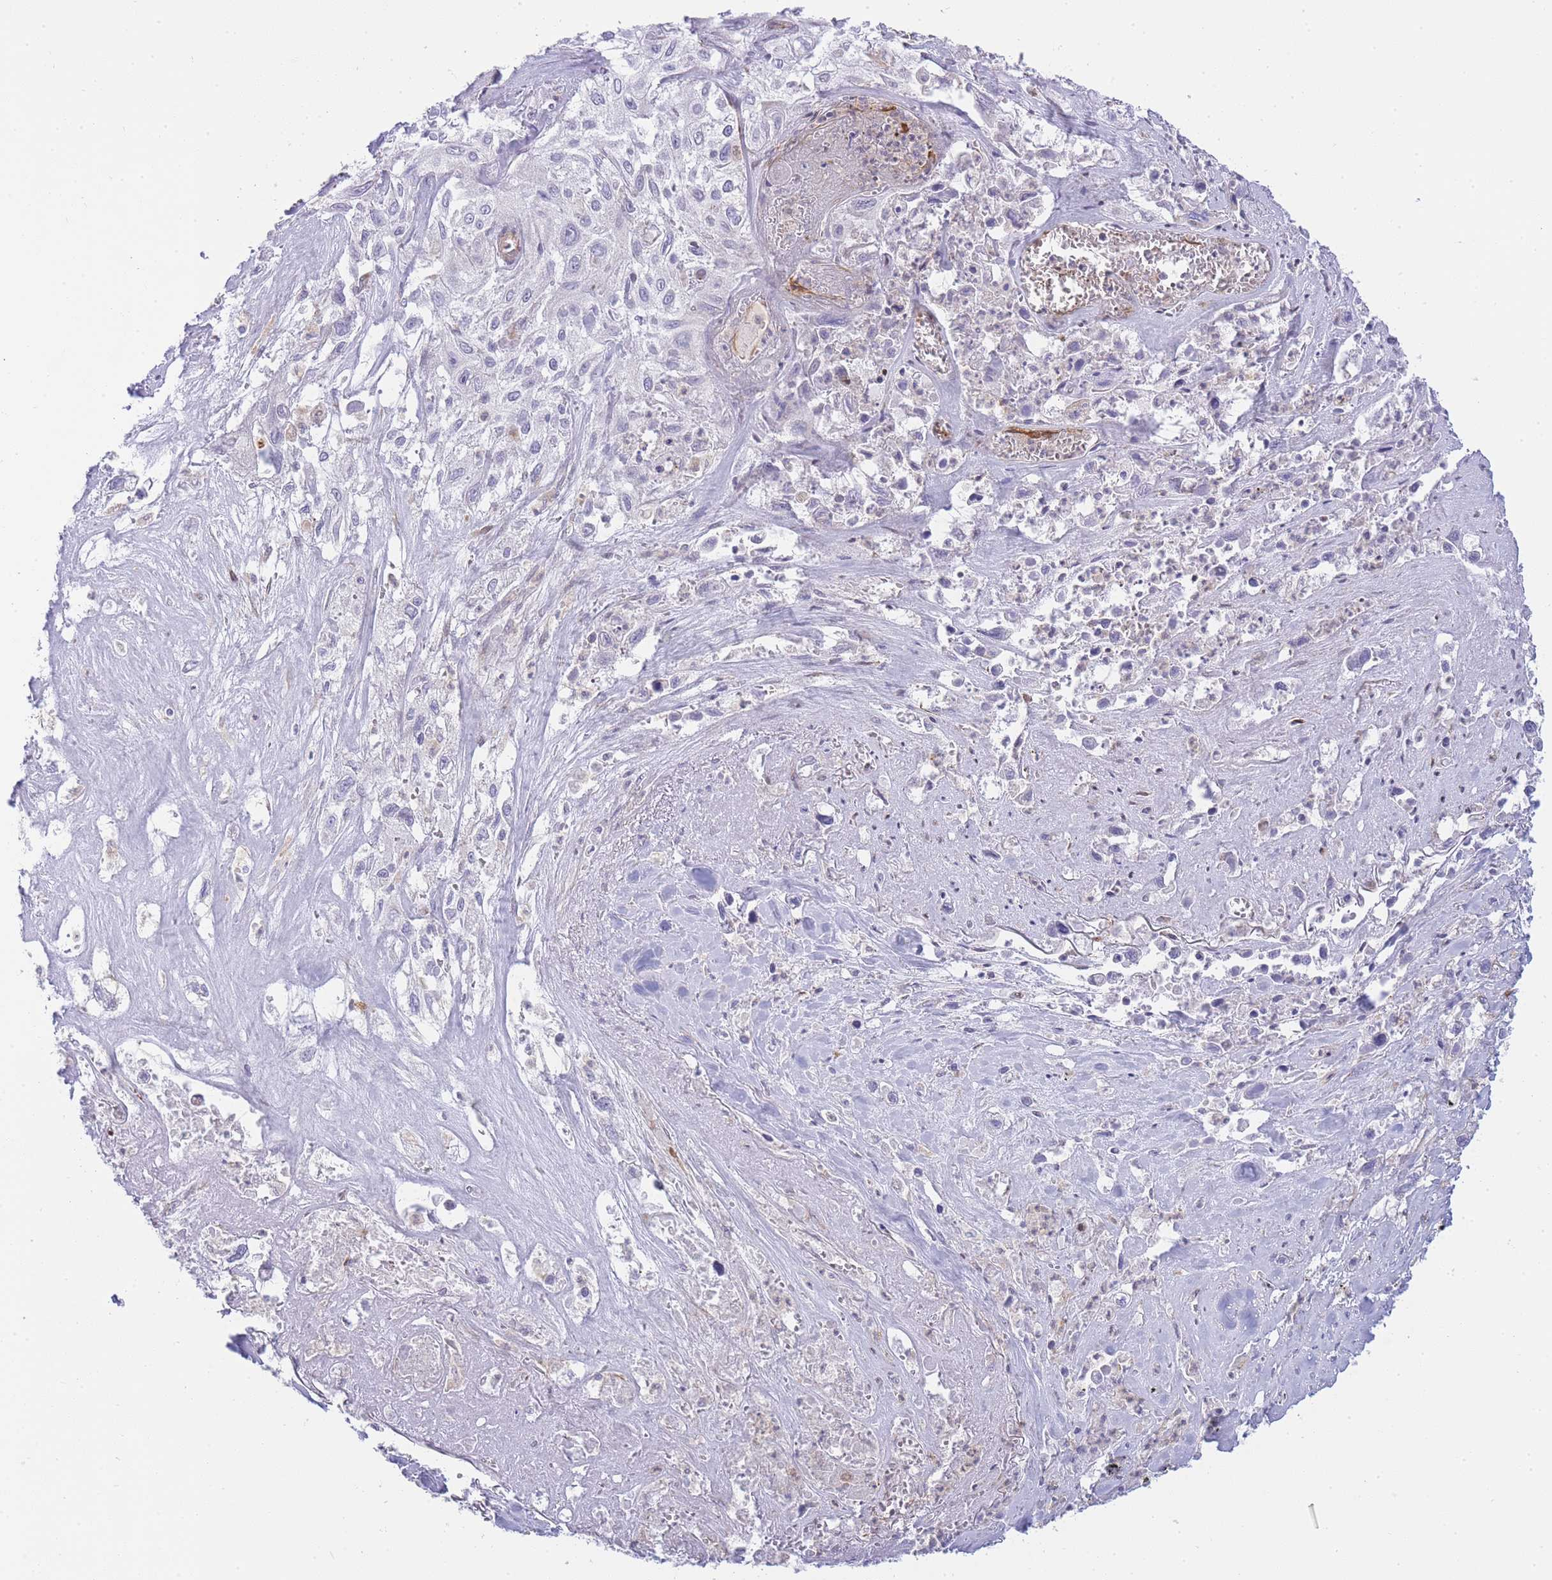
{"staining": {"intensity": "negative", "quantity": "none", "location": "none"}, "tissue": "lung cancer", "cell_type": "Tumor cells", "image_type": "cancer", "snomed": [{"axis": "morphology", "description": "Squamous cell carcinoma, NOS"}, {"axis": "topography", "description": "Lung"}], "caption": "High power microscopy photomicrograph of an IHC histopathology image of lung cancer, revealing no significant staining in tumor cells. (IHC, brightfield microscopy, high magnification).", "gene": "ECPAS", "patient": {"sex": "female", "age": 69}}